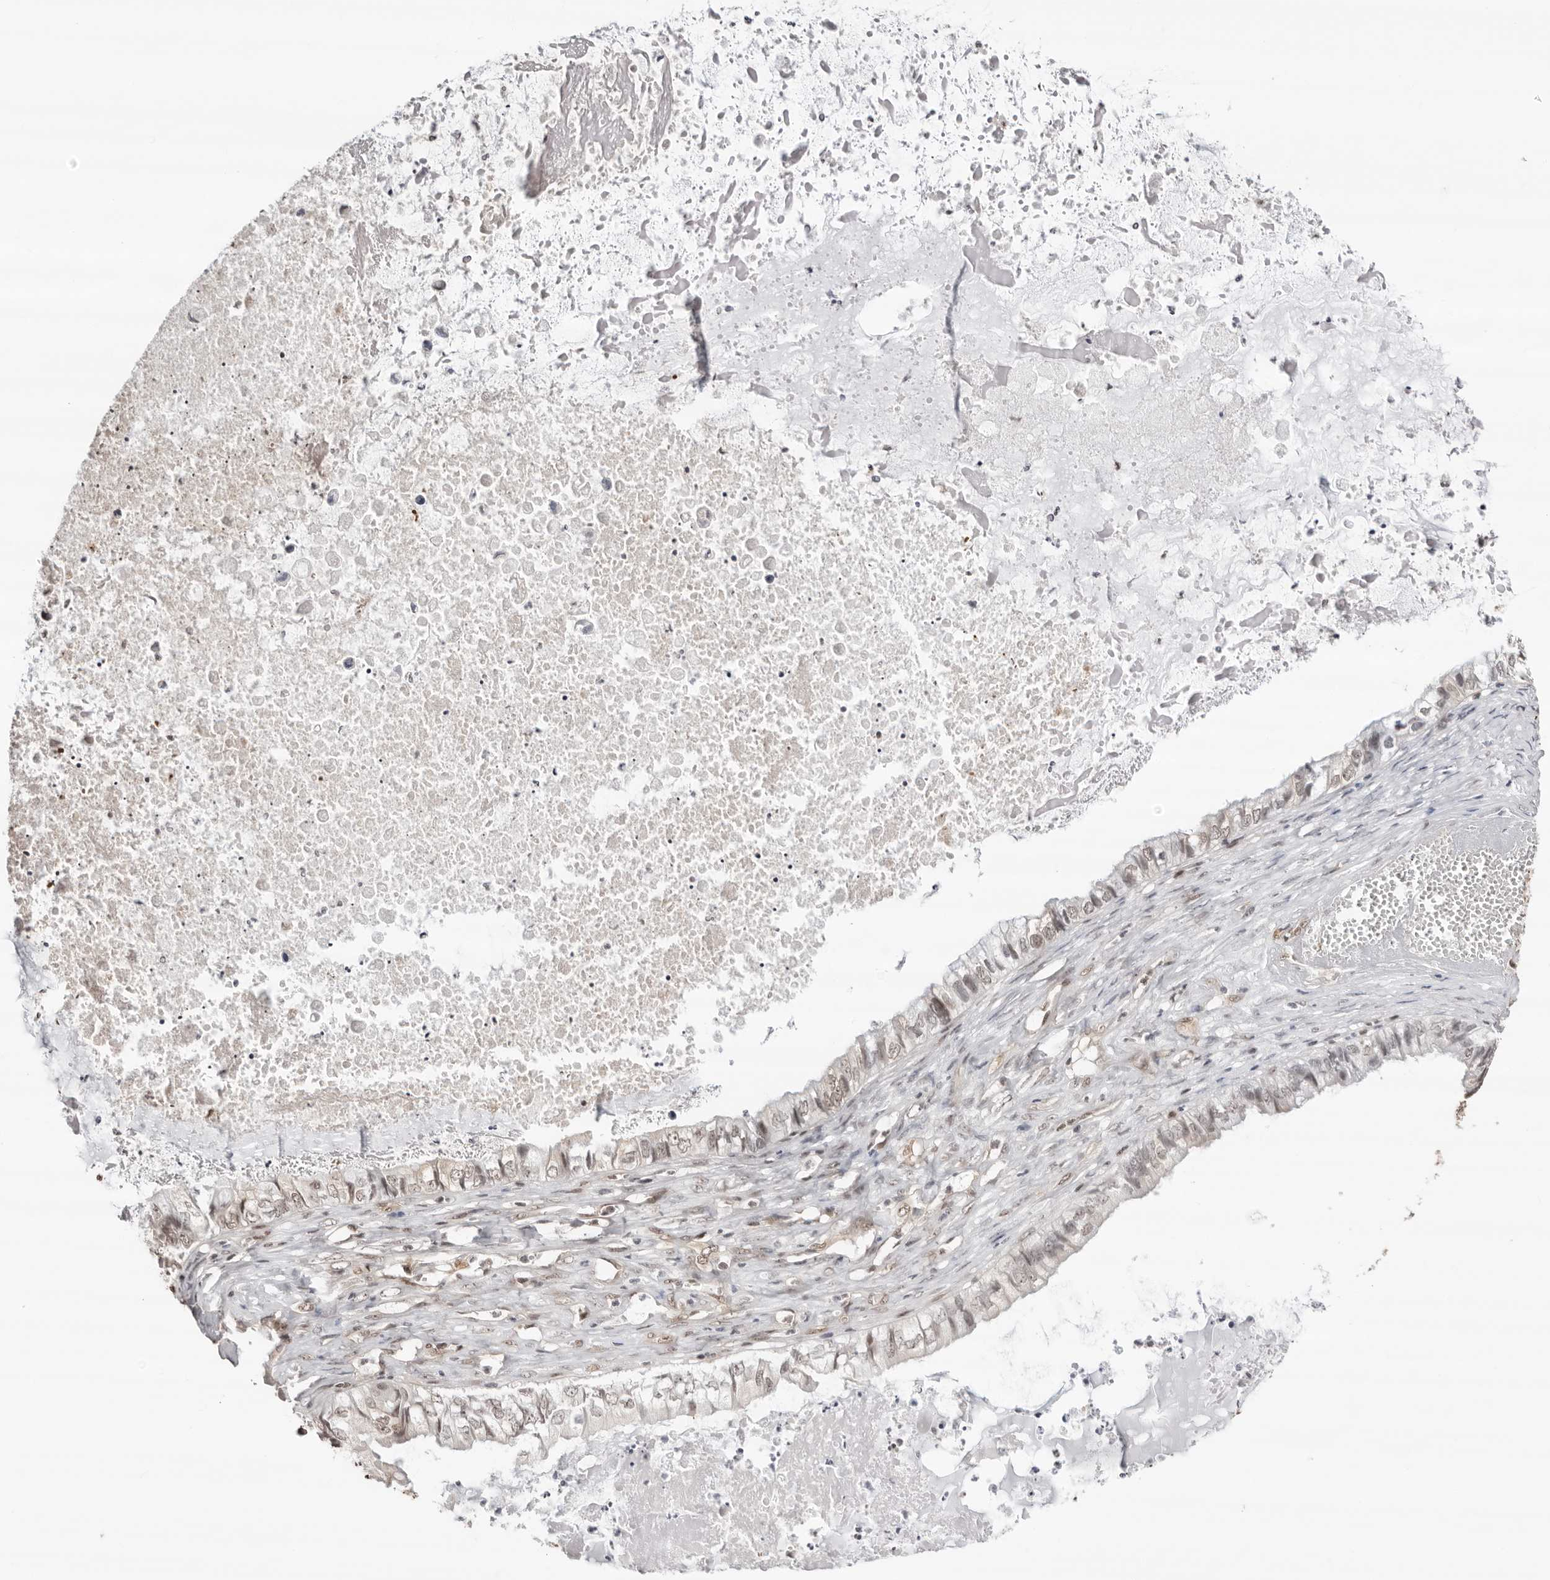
{"staining": {"intensity": "weak", "quantity": ">75%", "location": "nuclear"}, "tissue": "ovarian cancer", "cell_type": "Tumor cells", "image_type": "cancer", "snomed": [{"axis": "morphology", "description": "Cystadenocarcinoma, mucinous, NOS"}, {"axis": "topography", "description": "Ovary"}], "caption": "Immunohistochemistry image of mucinous cystadenocarcinoma (ovarian) stained for a protein (brown), which reveals low levels of weak nuclear expression in approximately >75% of tumor cells.", "gene": "SDE2", "patient": {"sex": "female", "age": 80}}